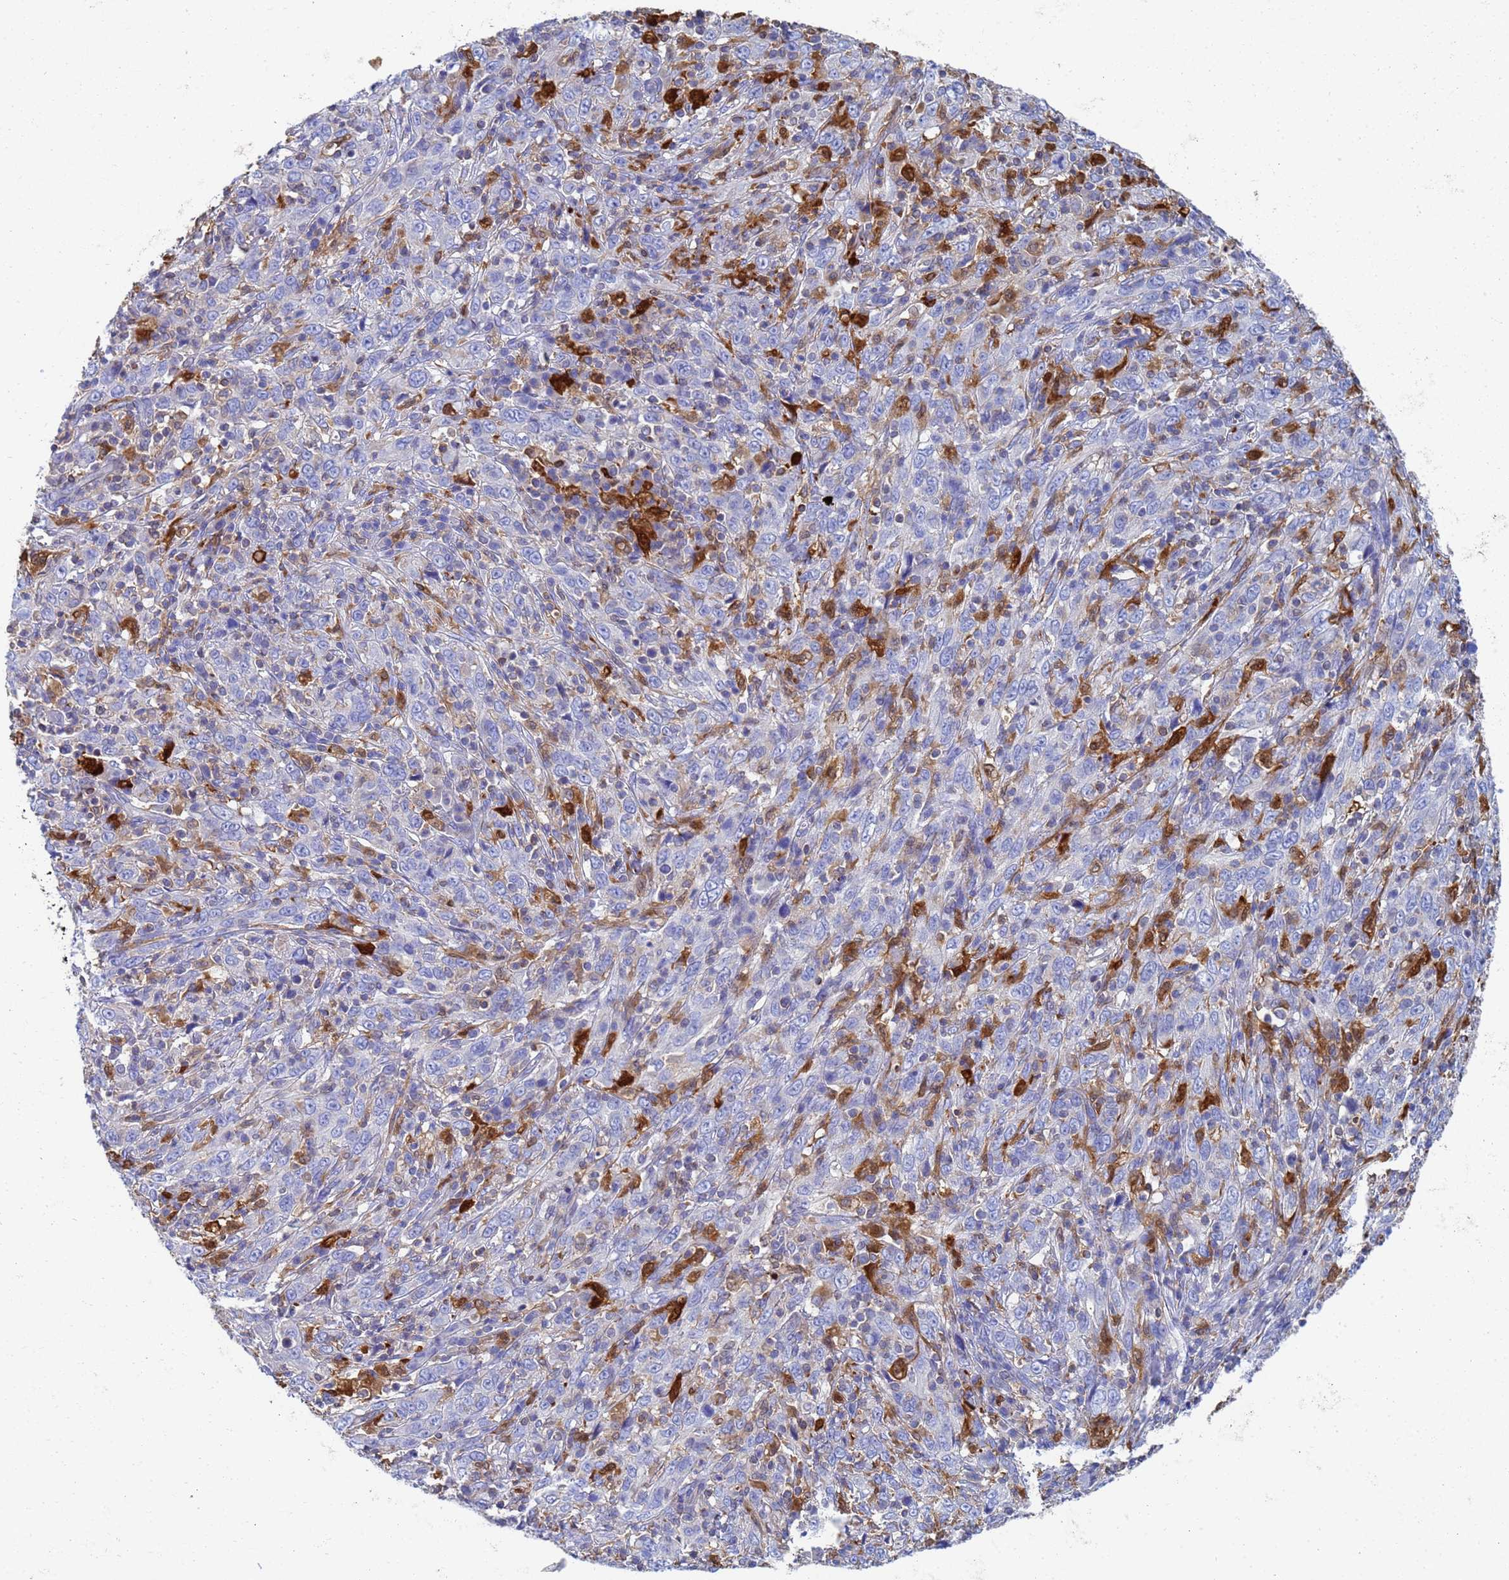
{"staining": {"intensity": "negative", "quantity": "none", "location": "none"}, "tissue": "cervical cancer", "cell_type": "Tumor cells", "image_type": "cancer", "snomed": [{"axis": "morphology", "description": "Squamous cell carcinoma, NOS"}, {"axis": "topography", "description": "Cervix"}], "caption": "This is an immunohistochemistry (IHC) micrograph of squamous cell carcinoma (cervical). There is no expression in tumor cells.", "gene": "GCHFR", "patient": {"sex": "female", "age": 46}}